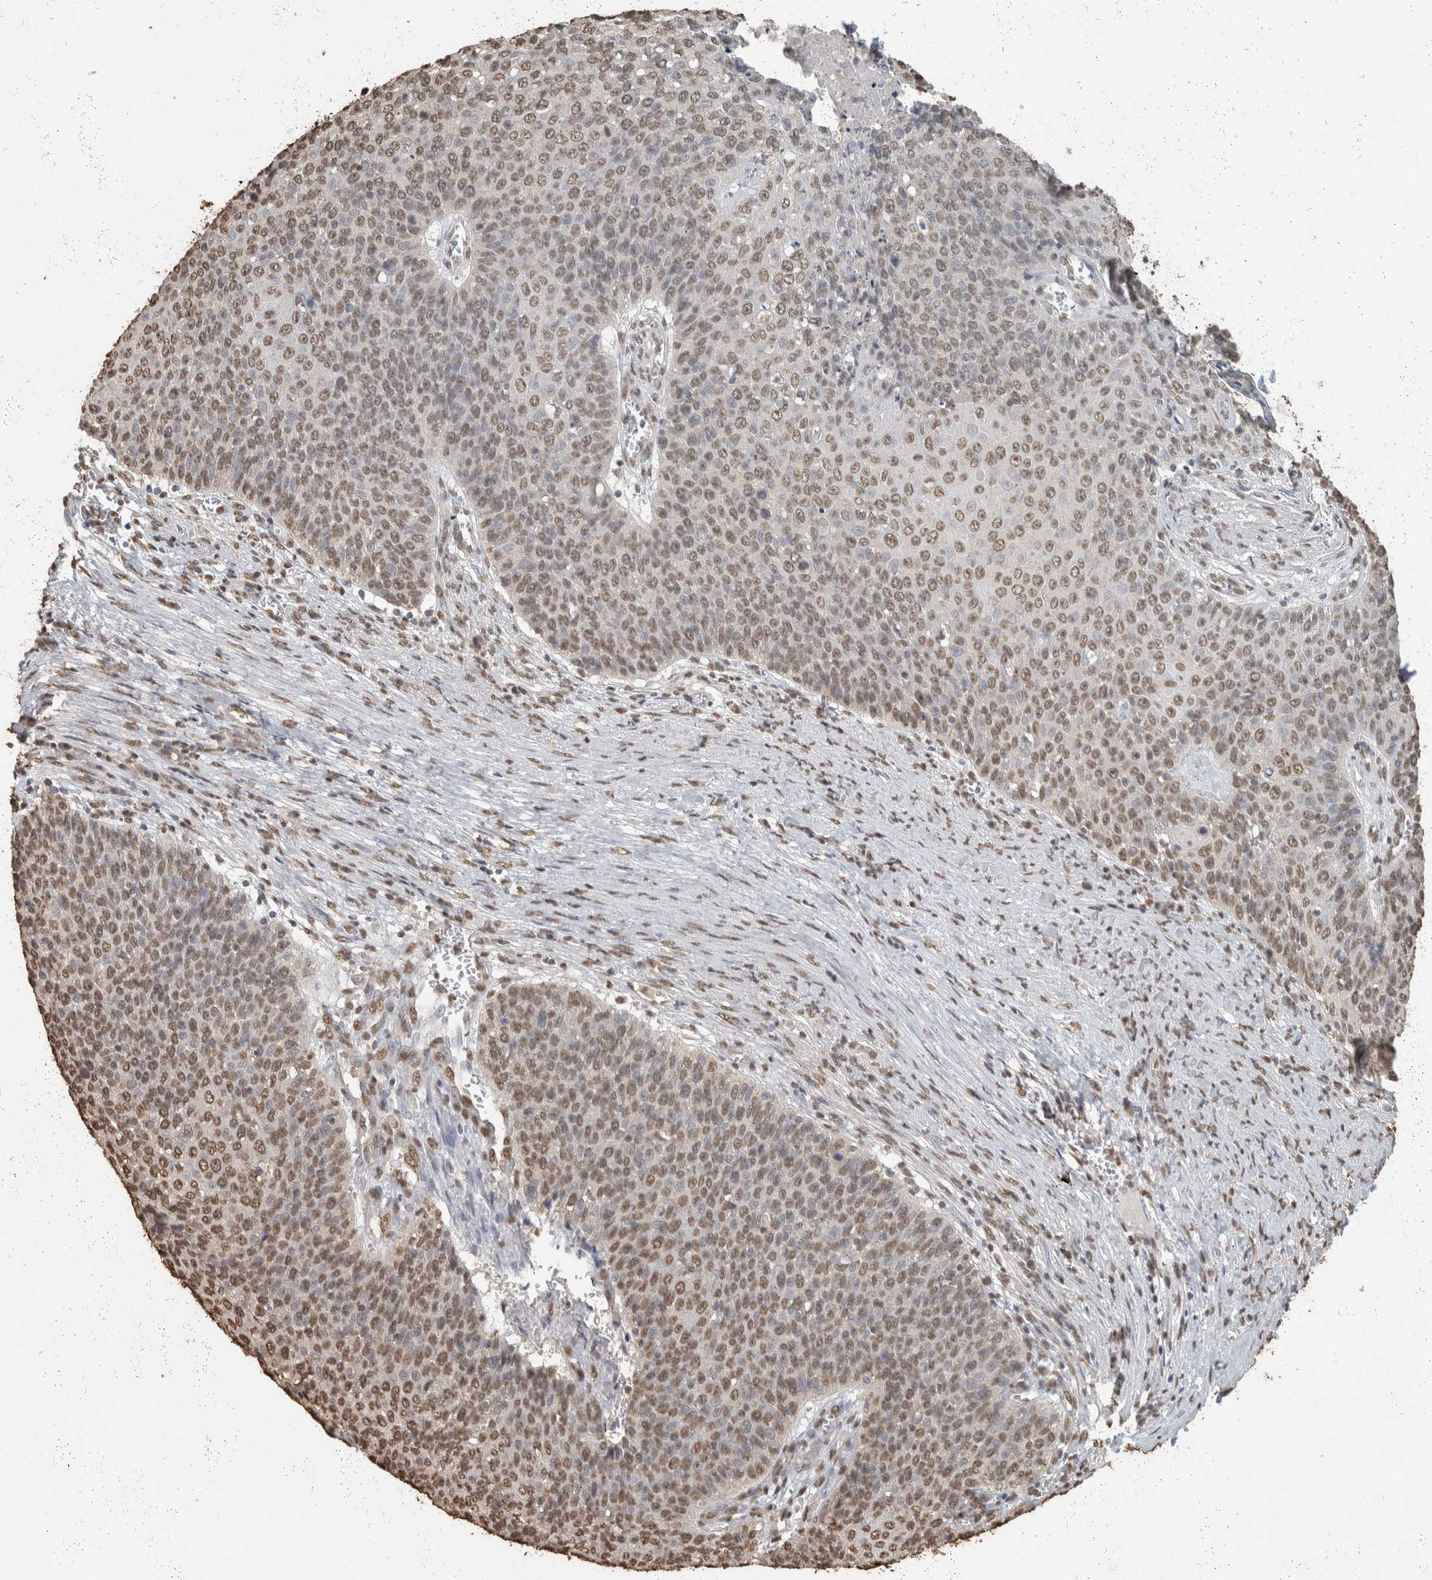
{"staining": {"intensity": "moderate", "quantity": ">75%", "location": "nuclear"}, "tissue": "cervical cancer", "cell_type": "Tumor cells", "image_type": "cancer", "snomed": [{"axis": "morphology", "description": "Squamous cell carcinoma, NOS"}, {"axis": "topography", "description": "Cervix"}], "caption": "Human squamous cell carcinoma (cervical) stained with a brown dye demonstrates moderate nuclear positive positivity in approximately >75% of tumor cells.", "gene": "HAND2", "patient": {"sex": "female", "age": 39}}